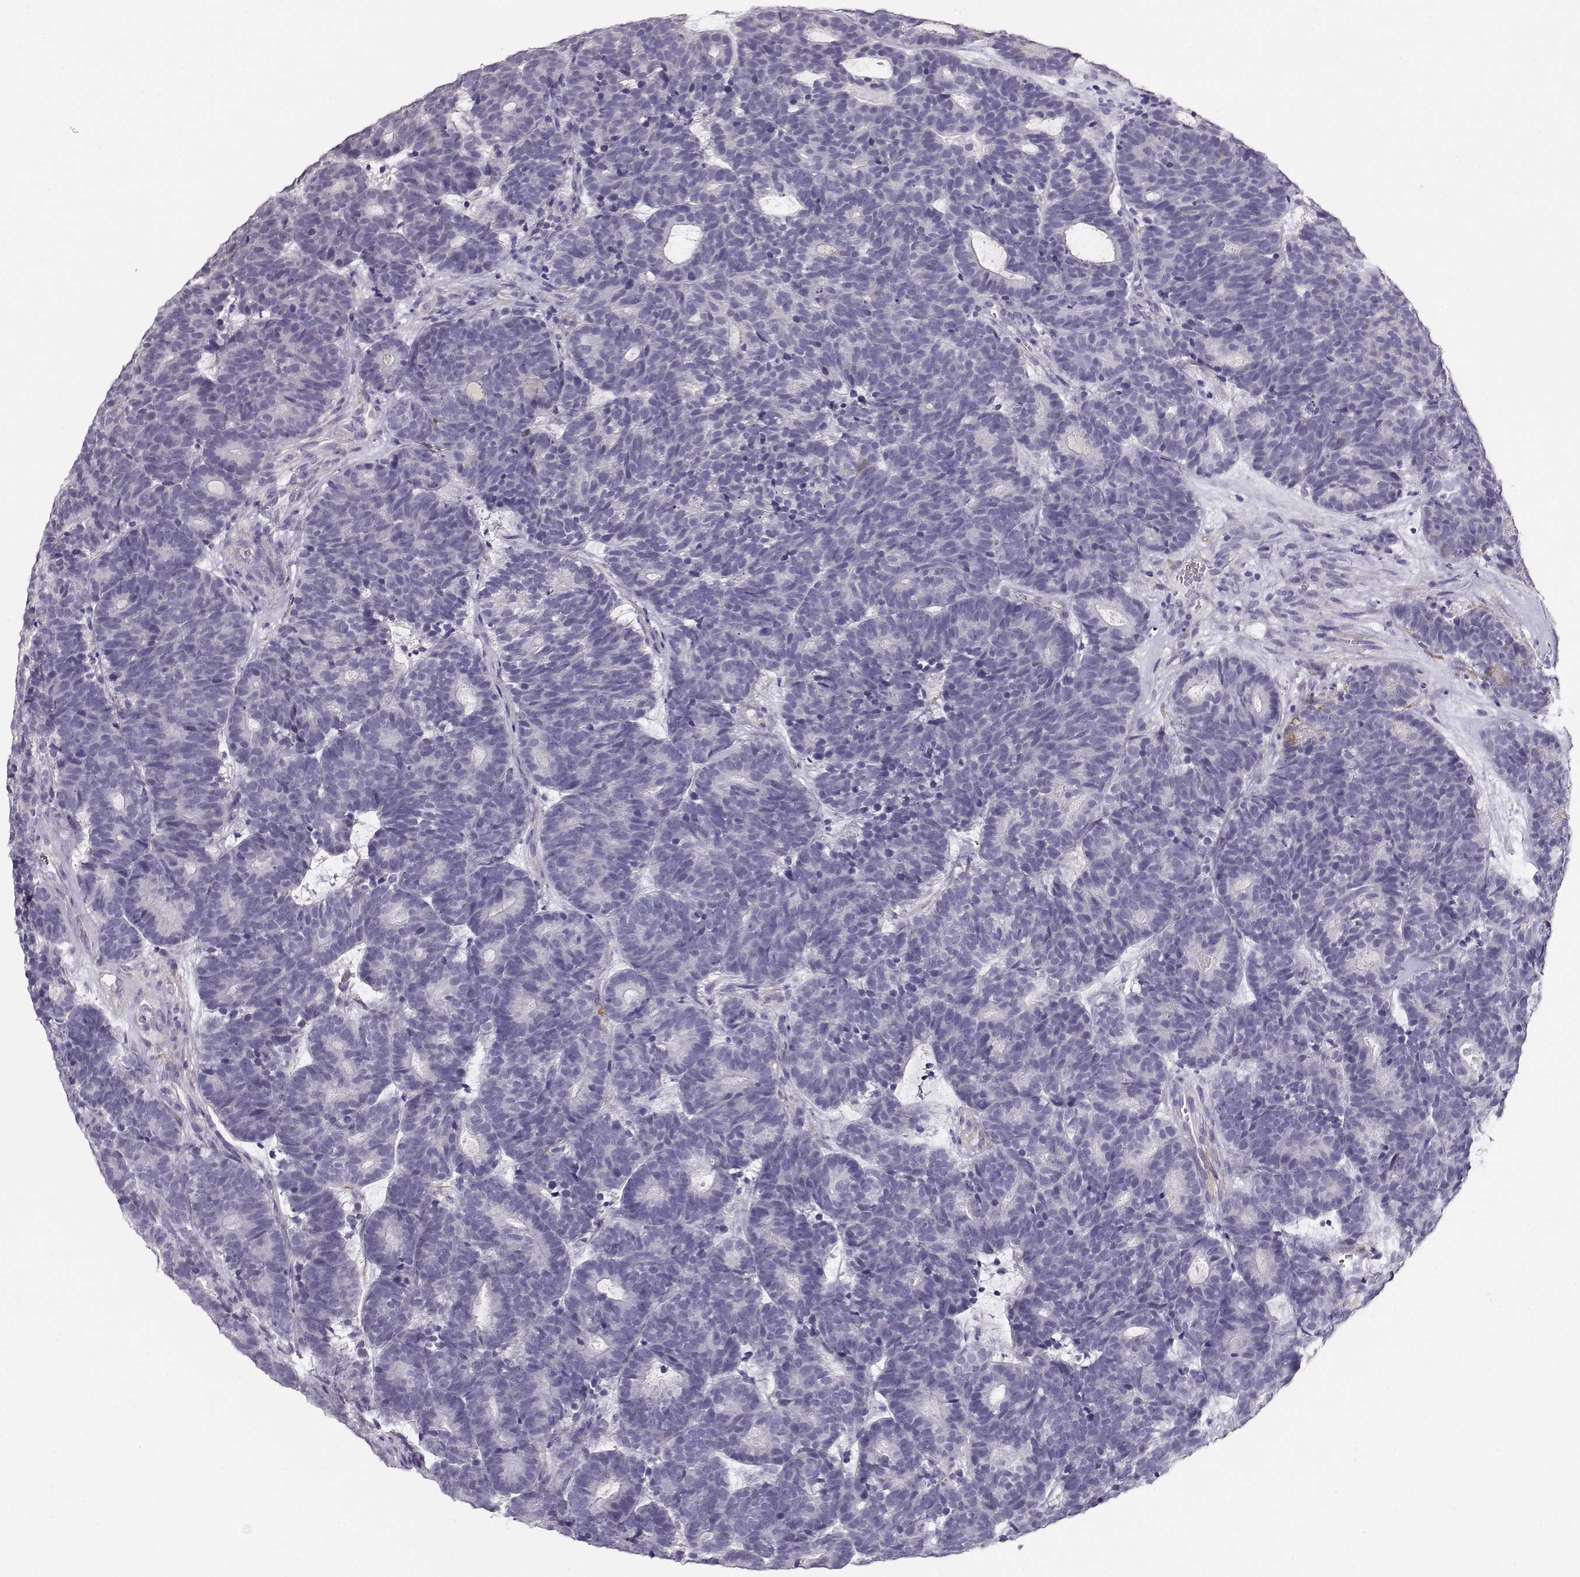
{"staining": {"intensity": "negative", "quantity": "none", "location": "none"}, "tissue": "head and neck cancer", "cell_type": "Tumor cells", "image_type": "cancer", "snomed": [{"axis": "morphology", "description": "Adenocarcinoma, NOS"}, {"axis": "topography", "description": "Head-Neck"}], "caption": "Head and neck adenocarcinoma was stained to show a protein in brown. There is no significant positivity in tumor cells.", "gene": "RBM44", "patient": {"sex": "female", "age": 81}}